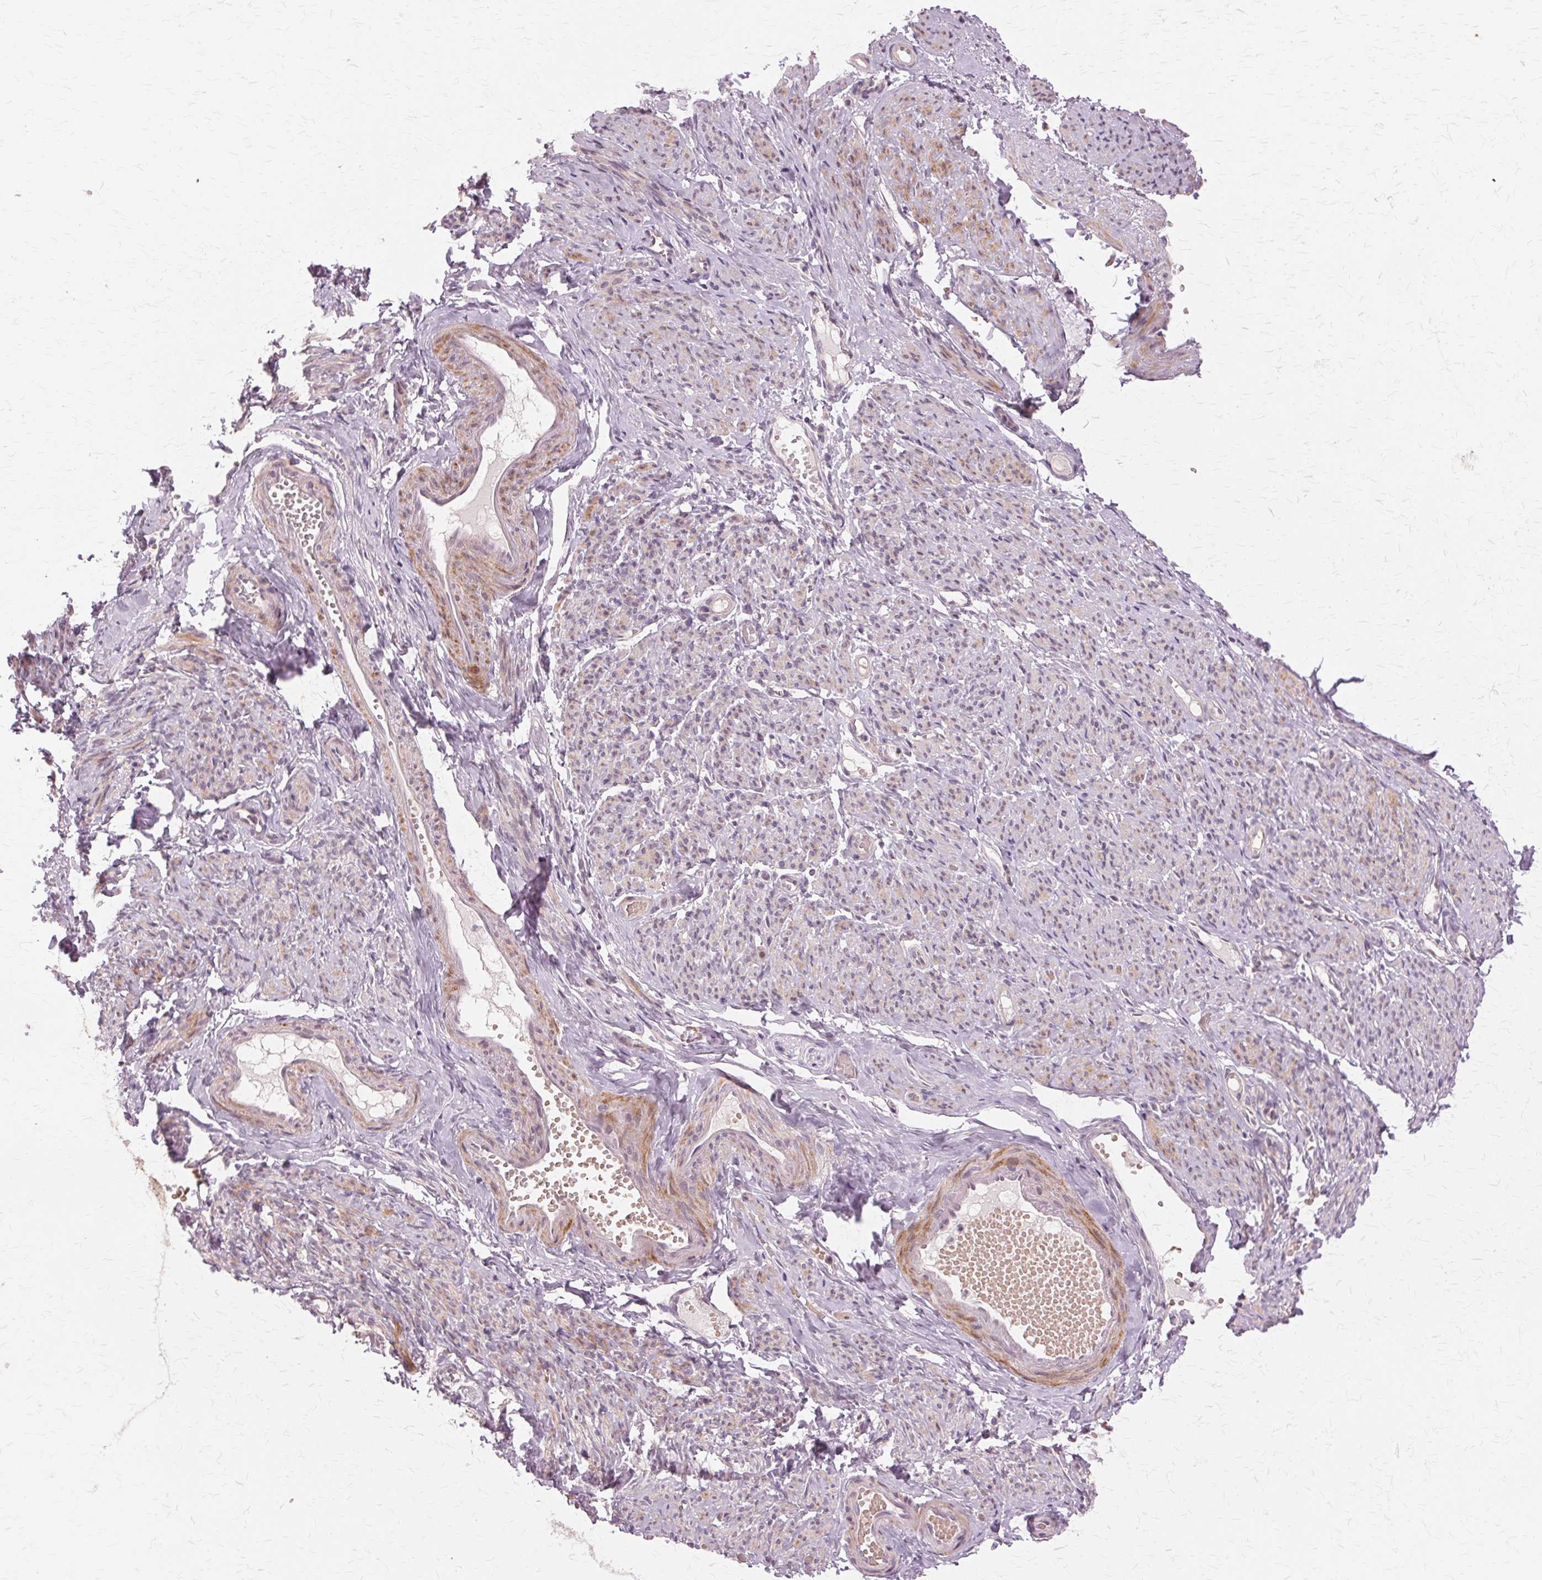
{"staining": {"intensity": "moderate", "quantity": "25%-75%", "location": "cytoplasmic/membranous"}, "tissue": "smooth muscle", "cell_type": "Smooth muscle cells", "image_type": "normal", "snomed": [{"axis": "morphology", "description": "Normal tissue, NOS"}, {"axis": "topography", "description": "Smooth muscle"}], "caption": "Immunohistochemical staining of normal human smooth muscle reveals medium levels of moderate cytoplasmic/membranous staining in approximately 25%-75% of smooth muscle cells.", "gene": "PRMT5", "patient": {"sex": "female", "age": 65}}